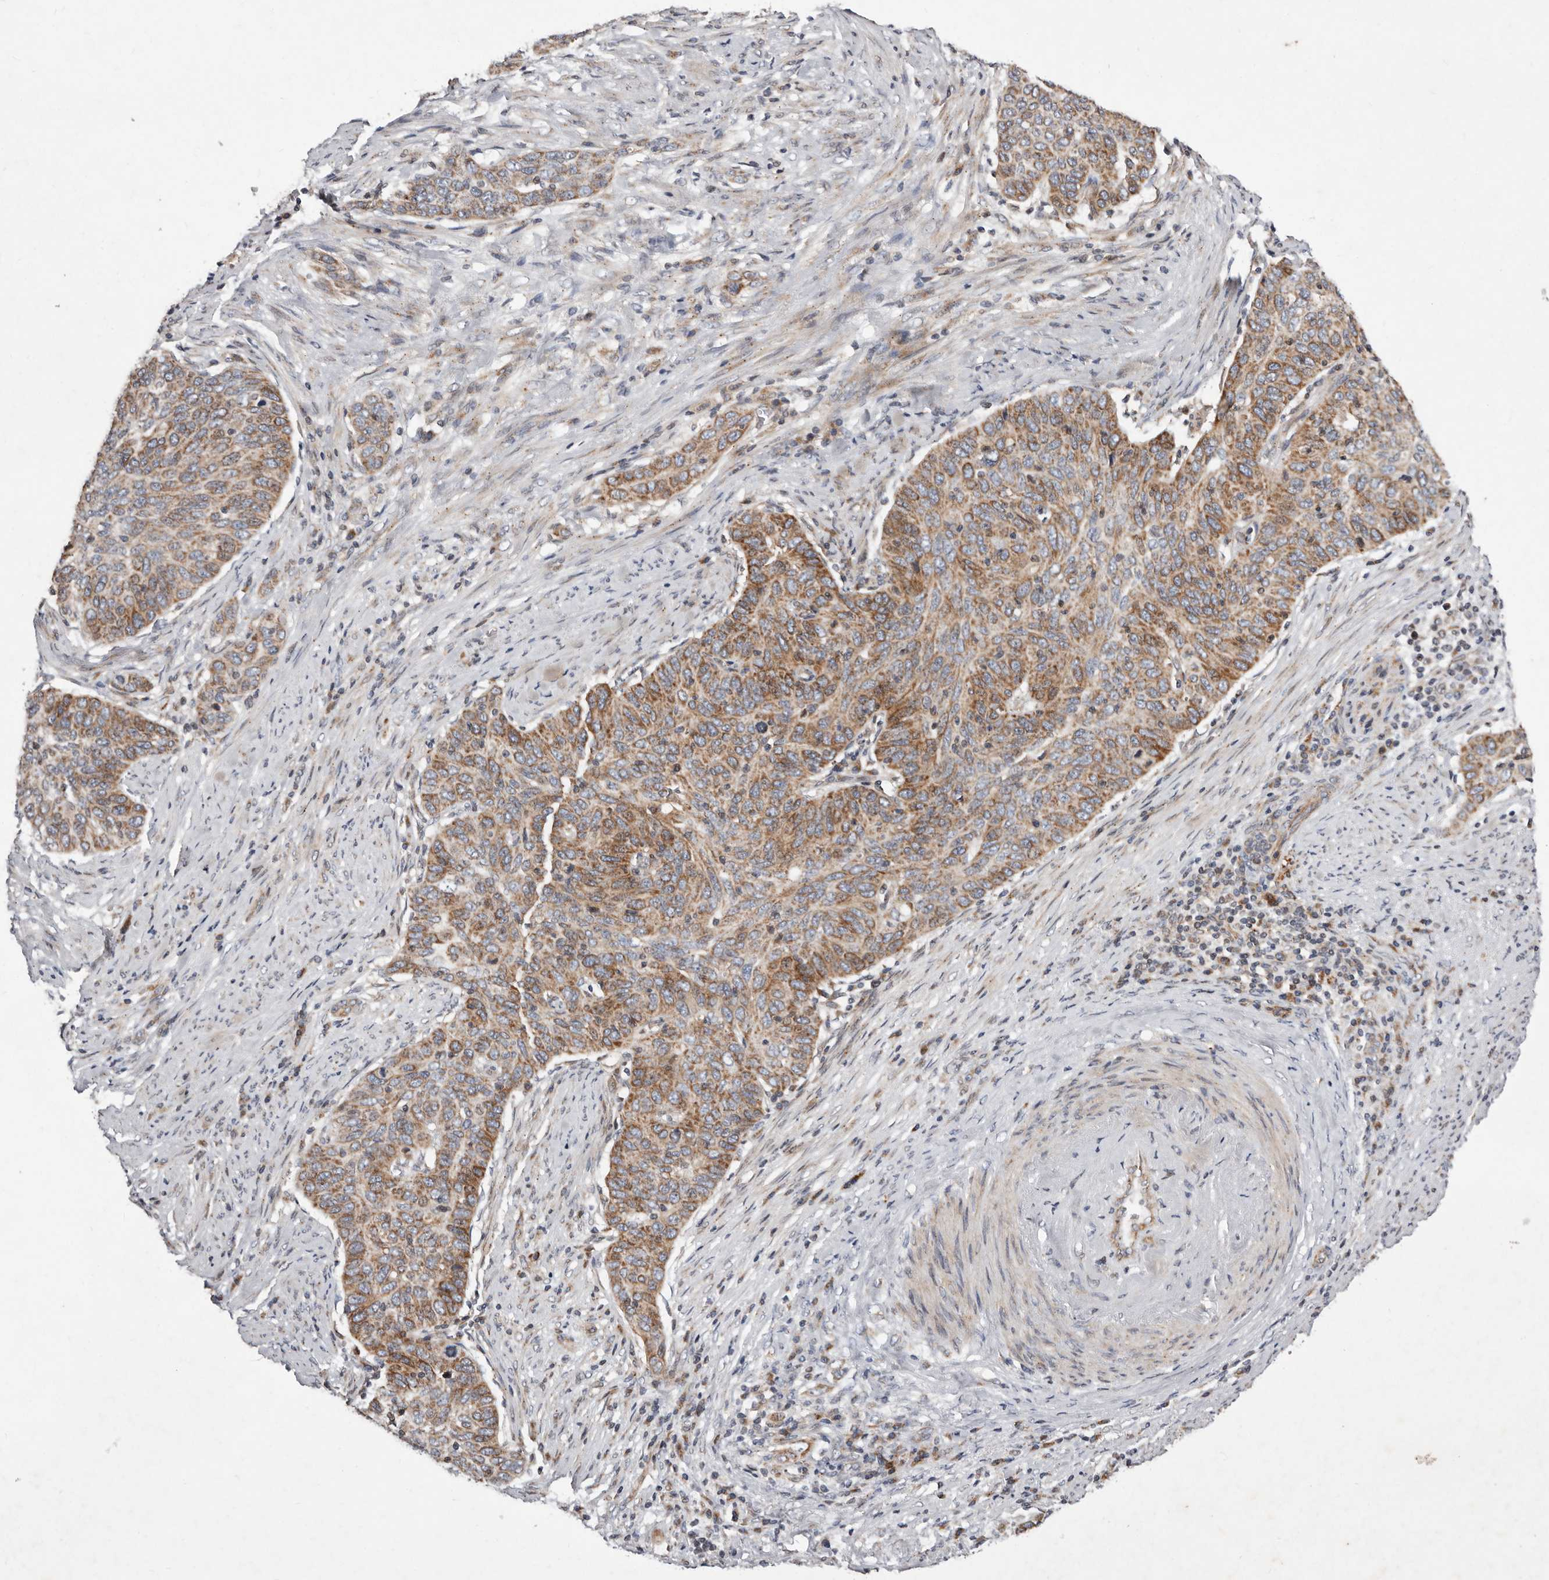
{"staining": {"intensity": "moderate", "quantity": ">75%", "location": "cytoplasmic/membranous"}, "tissue": "cervical cancer", "cell_type": "Tumor cells", "image_type": "cancer", "snomed": [{"axis": "morphology", "description": "Squamous cell carcinoma, NOS"}, {"axis": "topography", "description": "Cervix"}], "caption": "Immunohistochemical staining of cervical cancer exhibits medium levels of moderate cytoplasmic/membranous positivity in approximately >75% of tumor cells. (brown staining indicates protein expression, while blue staining denotes nuclei).", "gene": "TIMM17B", "patient": {"sex": "female", "age": 60}}